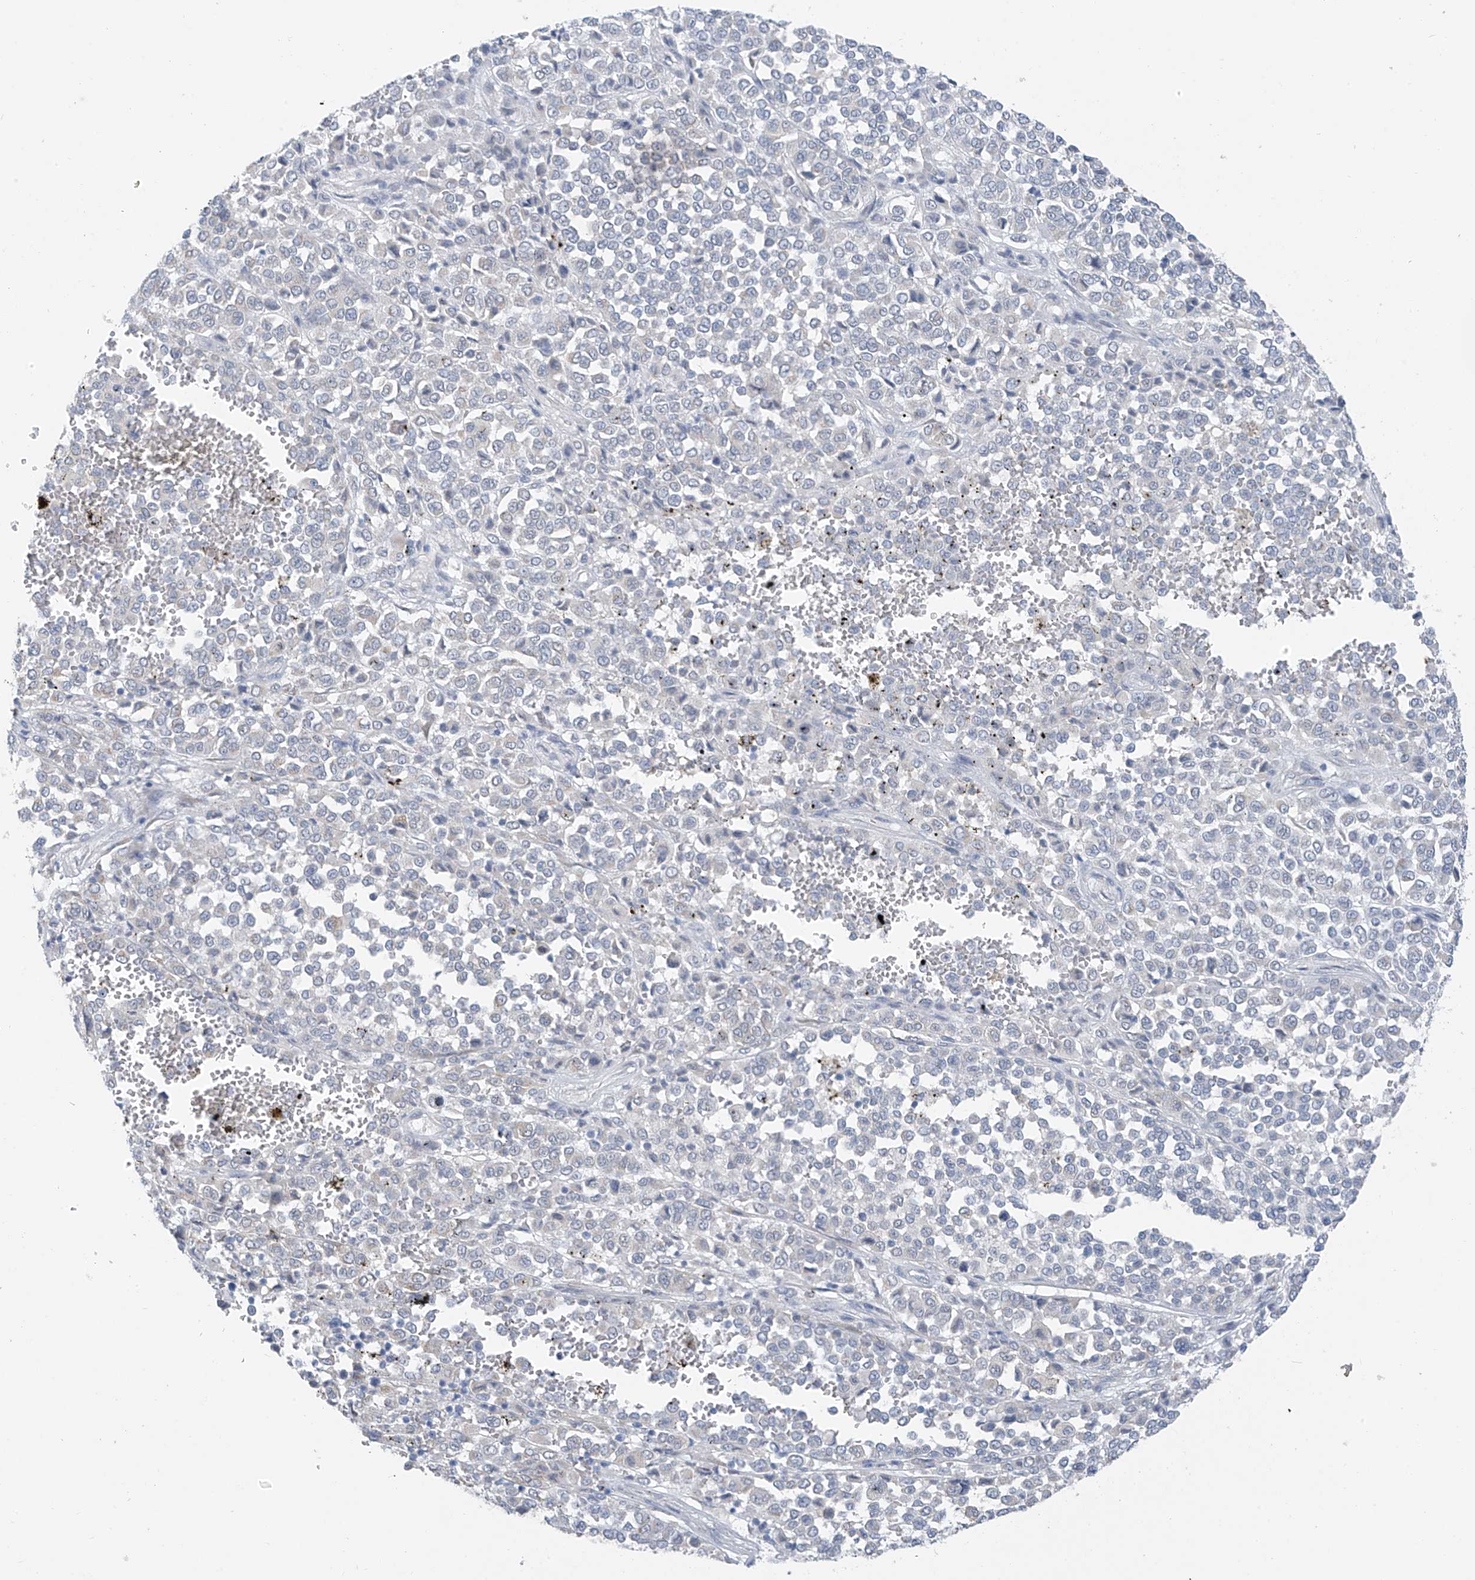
{"staining": {"intensity": "negative", "quantity": "none", "location": "none"}, "tissue": "melanoma", "cell_type": "Tumor cells", "image_type": "cancer", "snomed": [{"axis": "morphology", "description": "Malignant melanoma, Metastatic site"}, {"axis": "topography", "description": "Pancreas"}], "caption": "This is an IHC photomicrograph of melanoma. There is no positivity in tumor cells.", "gene": "CYP4V2", "patient": {"sex": "female", "age": 30}}